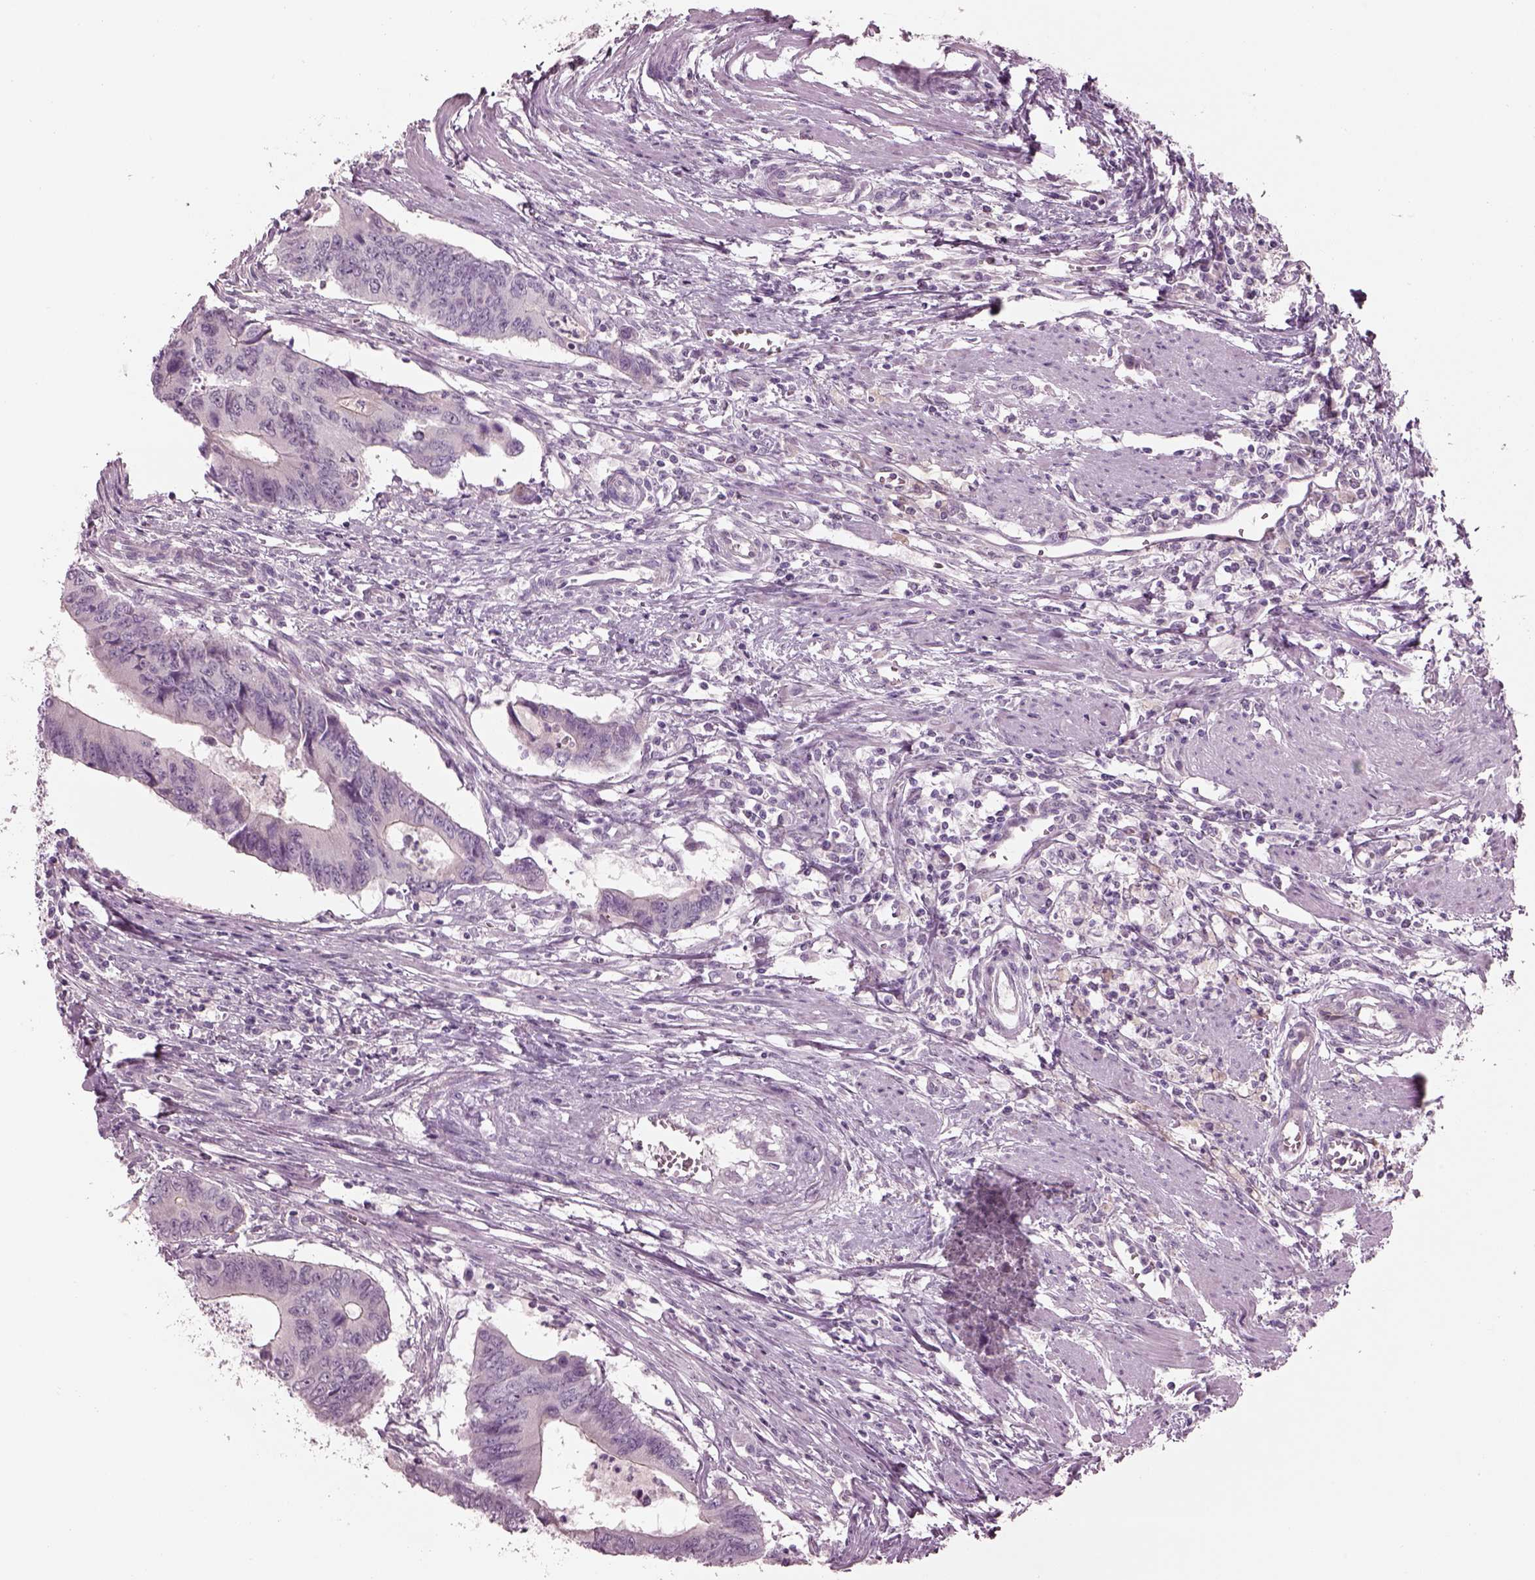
{"staining": {"intensity": "negative", "quantity": "none", "location": "none"}, "tissue": "colorectal cancer", "cell_type": "Tumor cells", "image_type": "cancer", "snomed": [{"axis": "morphology", "description": "Adenocarcinoma, NOS"}, {"axis": "topography", "description": "Colon"}], "caption": "Immunohistochemistry histopathology image of human colorectal adenocarcinoma stained for a protein (brown), which reveals no positivity in tumor cells.", "gene": "CACNG4", "patient": {"sex": "male", "age": 53}}